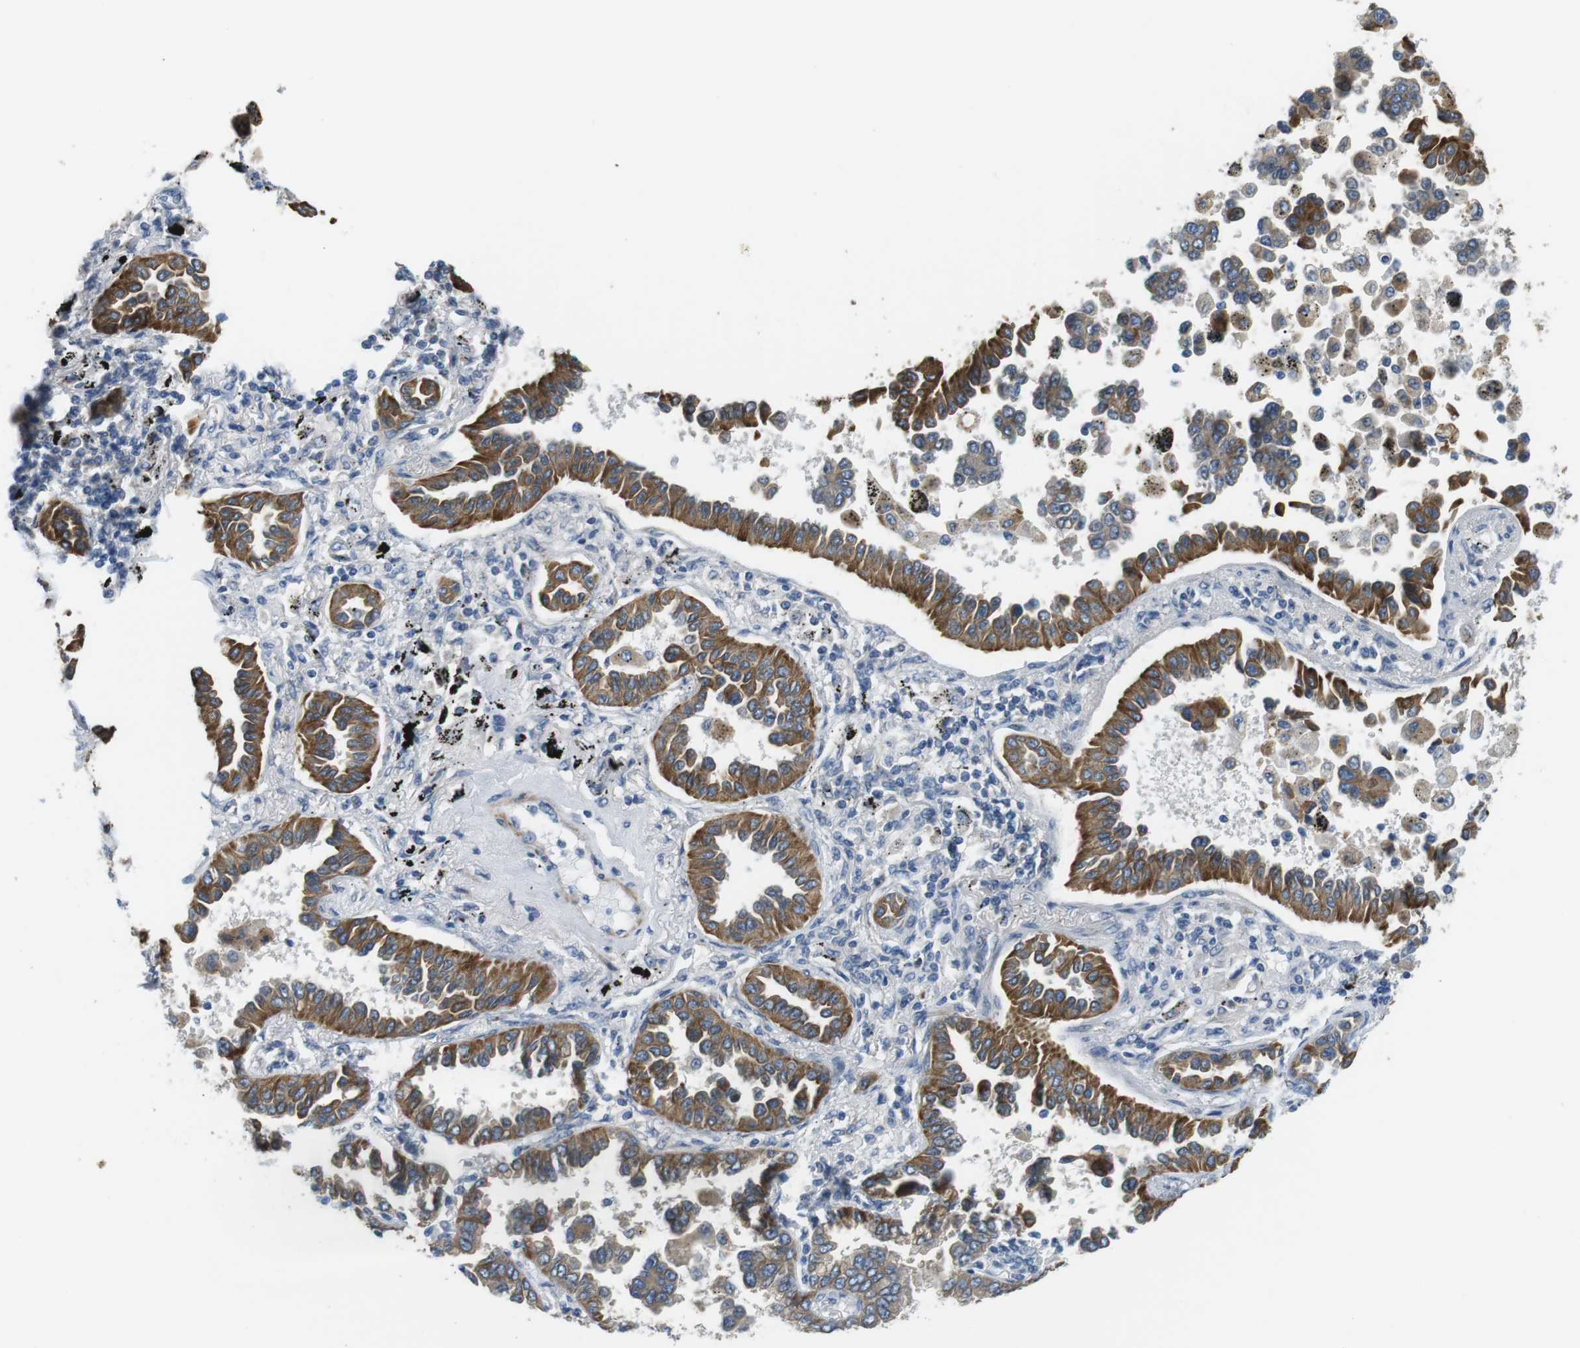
{"staining": {"intensity": "moderate", "quantity": ">75%", "location": "cytoplasmic/membranous"}, "tissue": "lung cancer", "cell_type": "Tumor cells", "image_type": "cancer", "snomed": [{"axis": "morphology", "description": "Normal tissue, NOS"}, {"axis": "morphology", "description": "Adenocarcinoma, NOS"}, {"axis": "topography", "description": "Lung"}], "caption": "A photomicrograph showing moderate cytoplasmic/membranous staining in about >75% of tumor cells in adenocarcinoma (lung), as visualized by brown immunohistochemical staining.", "gene": "UNC5CL", "patient": {"sex": "male", "age": 59}}